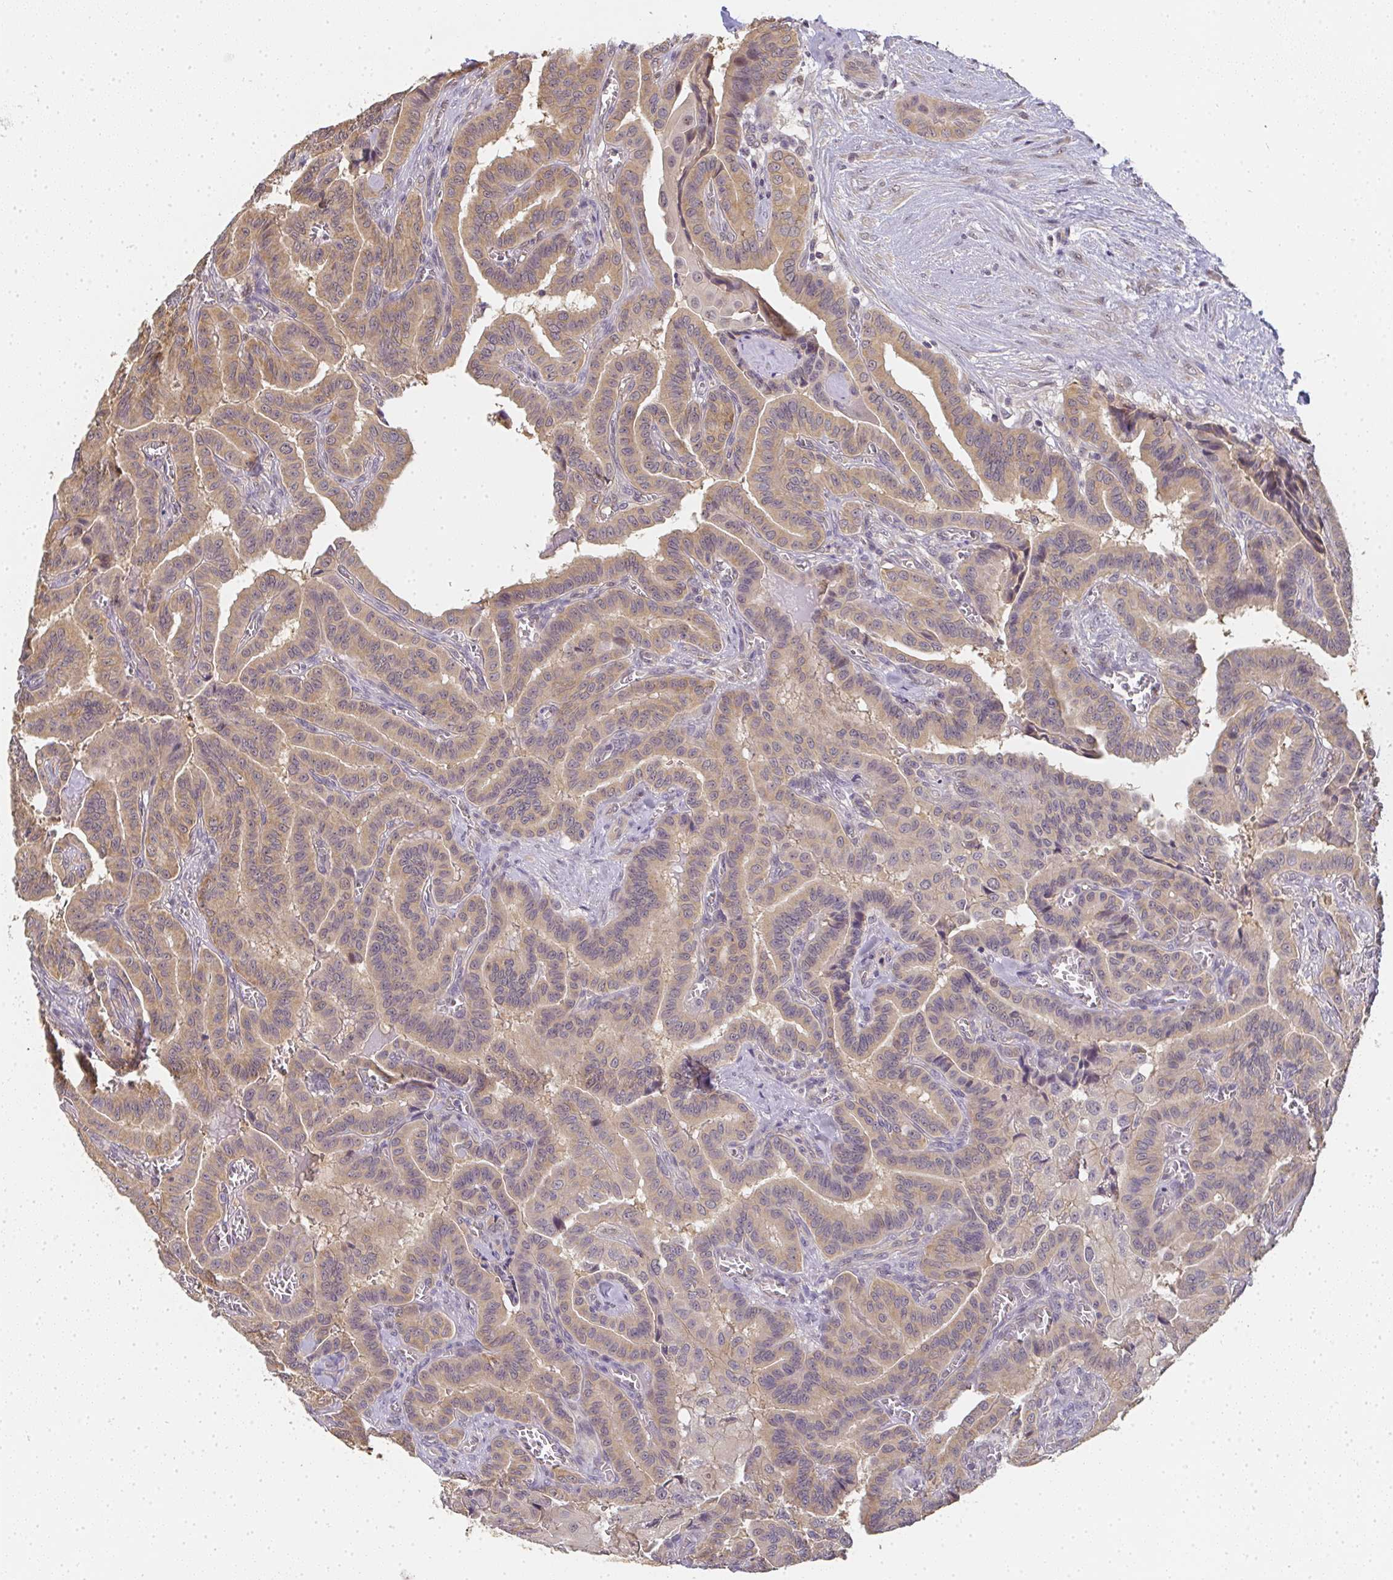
{"staining": {"intensity": "weak", "quantity": ">75%", "location": "cytoplasmic/membranous"}, "tissue": "thyroid cancer", "cell_type": "Tumor cells", "image_type": "cancer", "snomed": [{"axis": "morphology", "description": "Papillary adenocarcinoma, NOS"}, {"axis": "morphology", "description": "Papillary adenoma metastatic"}, {"axis": "topography", "description": "Thyroid gland"}], "caption": "An image of thyroid cancer (papillary adenocarcinoma) stained for a protein displays weak cytoplasmic/membranous brown staining in tumor cells.", "gene": "SLC35B3", "patient": {"sex": "male", "age": 87}}